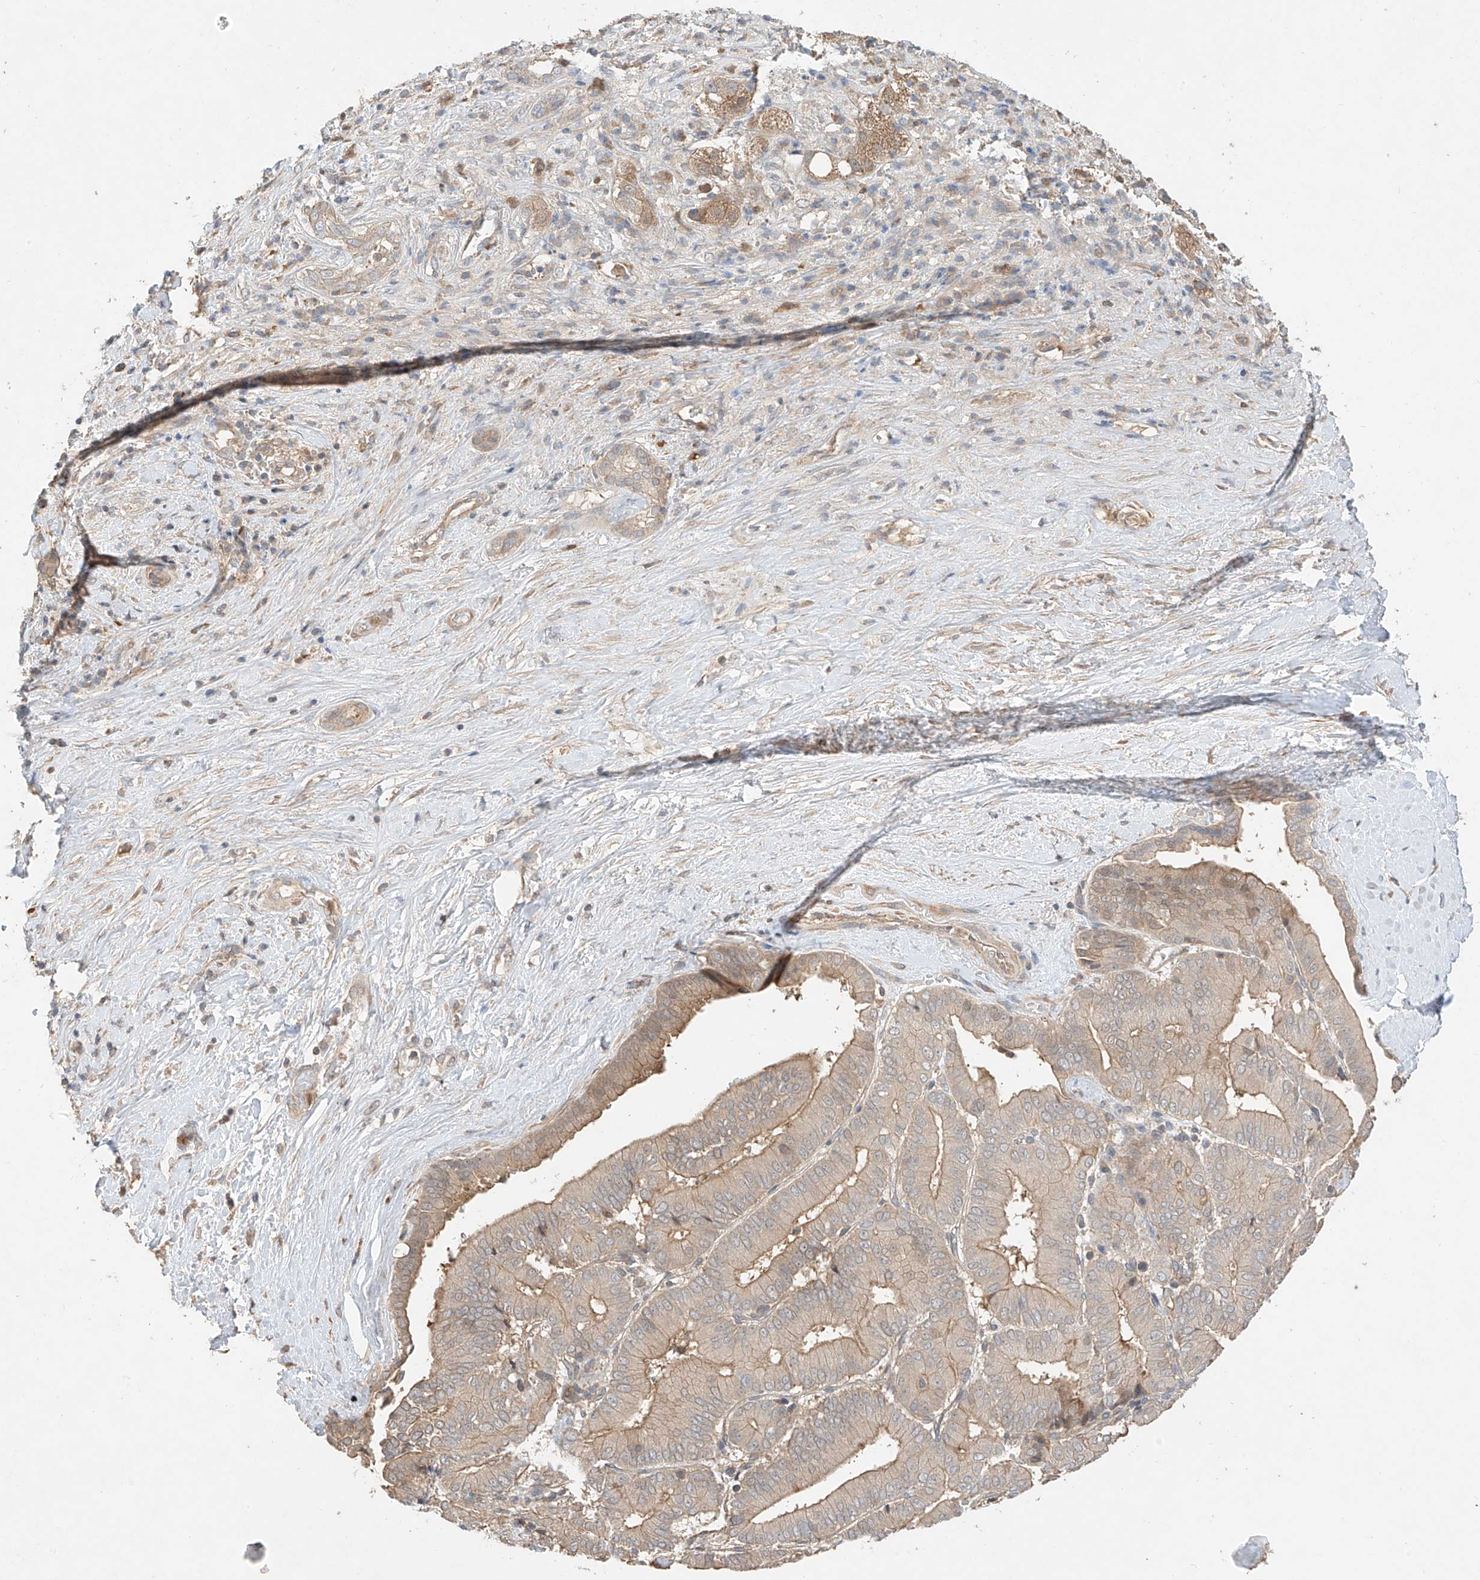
{"staining": {"intensity": "moderate", "quantity": "<25%", "location": "cytoplasmic/membranous"}, "tissue": "liver cancer", "cell_type": "Tumor cells", "image_type": "cancer", "snomed": [{"axis": "morphology", "description": "Cholangiocarcinoma"}, {"axis": "topography", "description": "Liver"}], "caption": "The photomicrograph reveals a brown stain indicating the presence of a protein in the cytoplasmic/membranous of tumor cells in cholangiocarcinoma (liver). The staining is performed using DAB brown chromogen to label protein expression. The nuclei are counter-stained blue using hematoxylin.", "gene": "CACNA2D4", "patient": {"sex": "female", "age": 75}}